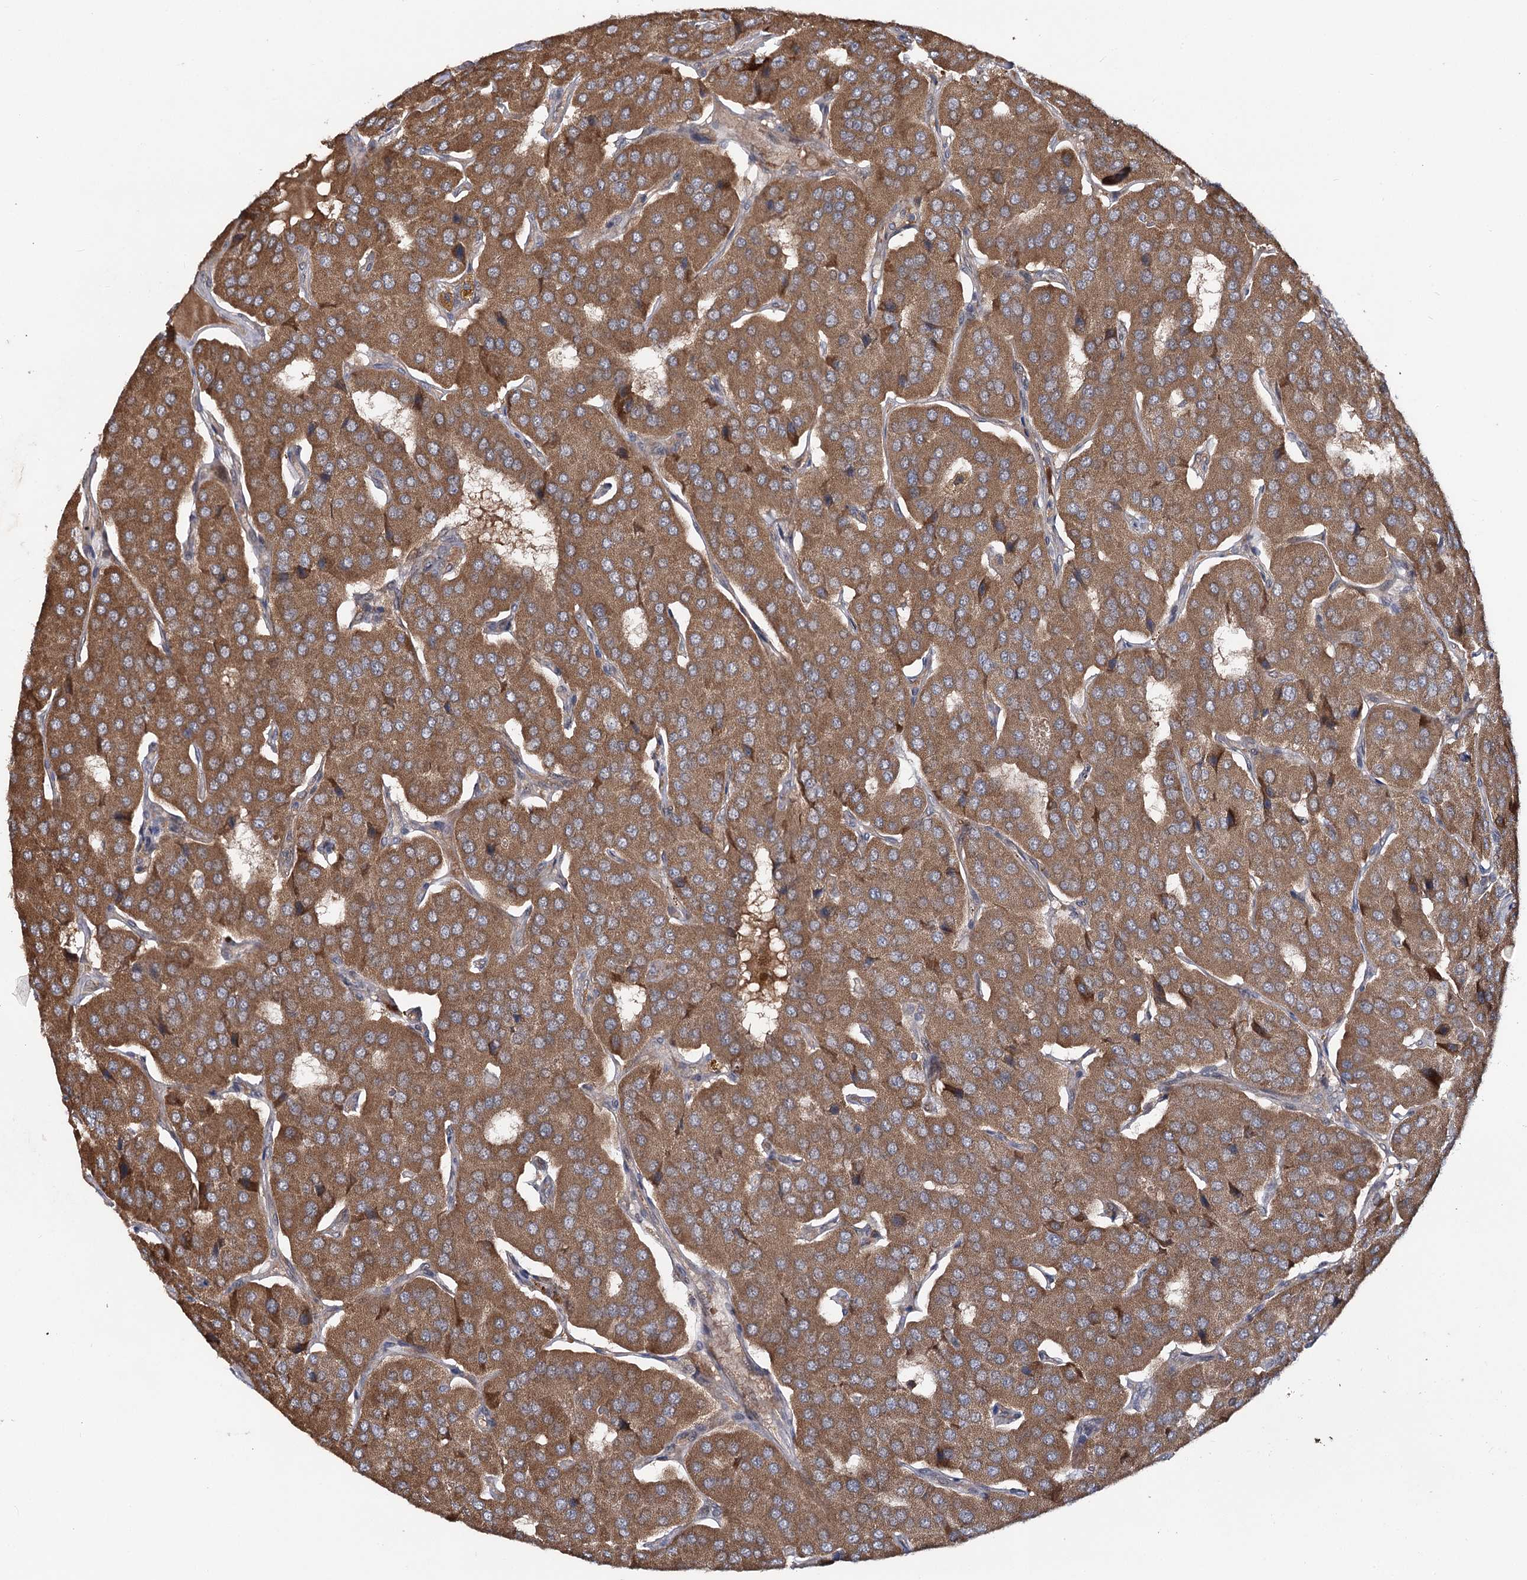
{"staining": {"intensity": "strong", "quantity": ">75%", "location": "cytoplasmic/membranous"}, "tissue": "parathyroid gland", "cell_type": "Glandular cells", "image_type": "normal", "snomed": [{"axis": "morphology", "description": "Normal tissue, NOS"}, {"axis": "morphology", "description": "Adenoma, NOS"}, {"axis": "topography", "description": "Parathyroid gland"}], "caption": "Parathyroid gland stained with a protein marker displays strong staining in glandular cells.", "gene": "MSANTD2", "patient": {"sex": "female", "age": 86}}